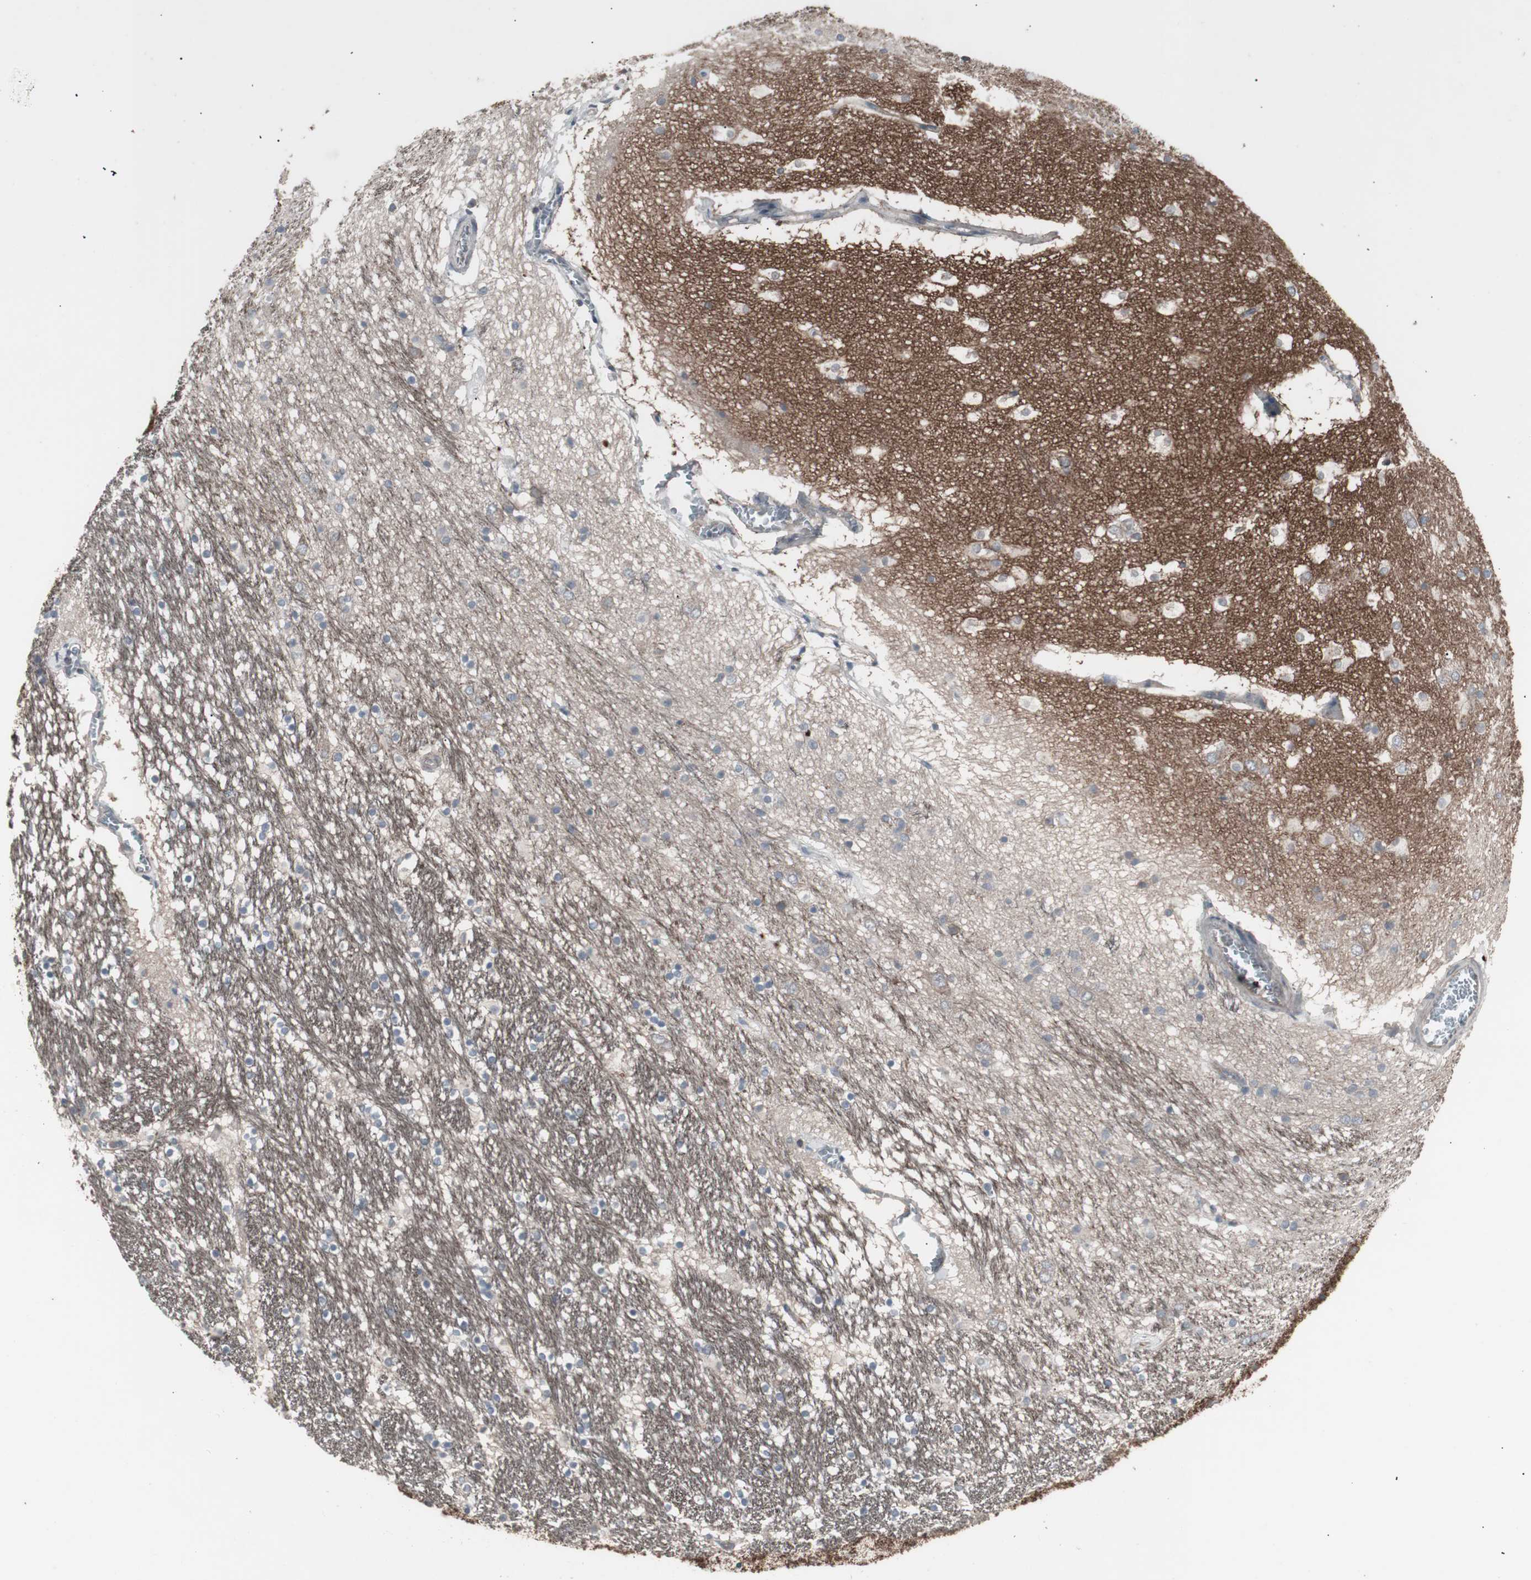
{"staining": {"intensity": "negative", "quantity": "none", "location": "none"}, "tissue": "hippocampus", "cell_type": "Glial cells", "image_type": "normal", "snomed": [{"axis": "morphology", "description": "Normal tissue, NOS"}, {"axis": "topography", "description": "Hippocampus"}], "caption": "Glial cells show no significant protein staining in benign hippocampus.", "gene": "SSTR2", "patient": {"sex": "male", "age": 45}}